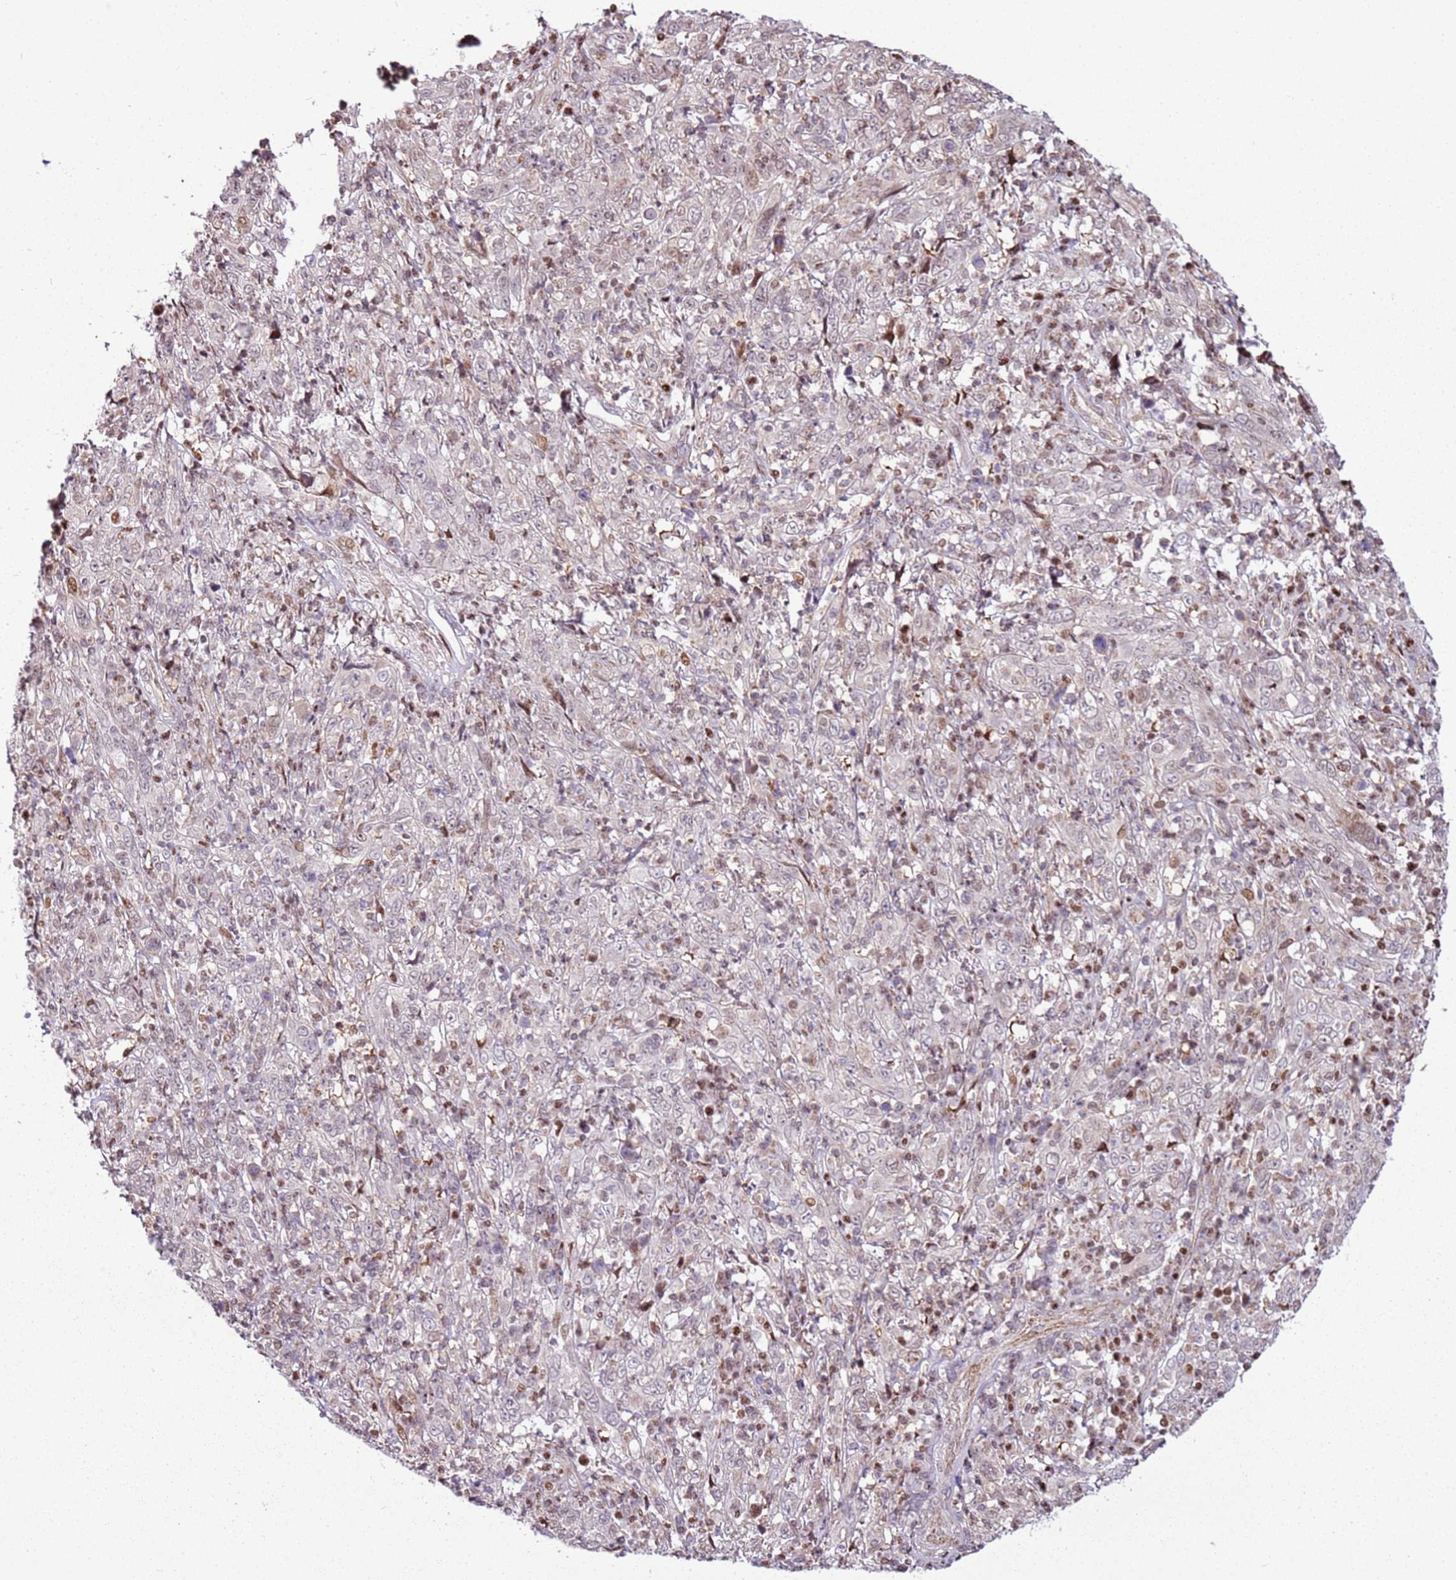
{"staining": {"intensity": "negative", "quantity": "none", "location": "none"}, "tissue": "cervical cancer", "cell_type": "Tumor cells", "image_type": "cancer", "snomed": [{"axis": "morphology", "description": "Squamous cell carcinoma, NOS"}, {"axis": "topography", "description": "Cervix"}], "caption": "A micrograph of cervical squamous cell carcinoma stained for a protein demonstrates no brown staining in tumor cells. The staining is performed using DAB (3,3'-diaminobenzidine) brown chromogen with nuclei counter-stained in using hematoxylin.", "gene": "PCTP", "patient": {"sex": "female", "age": 46}}